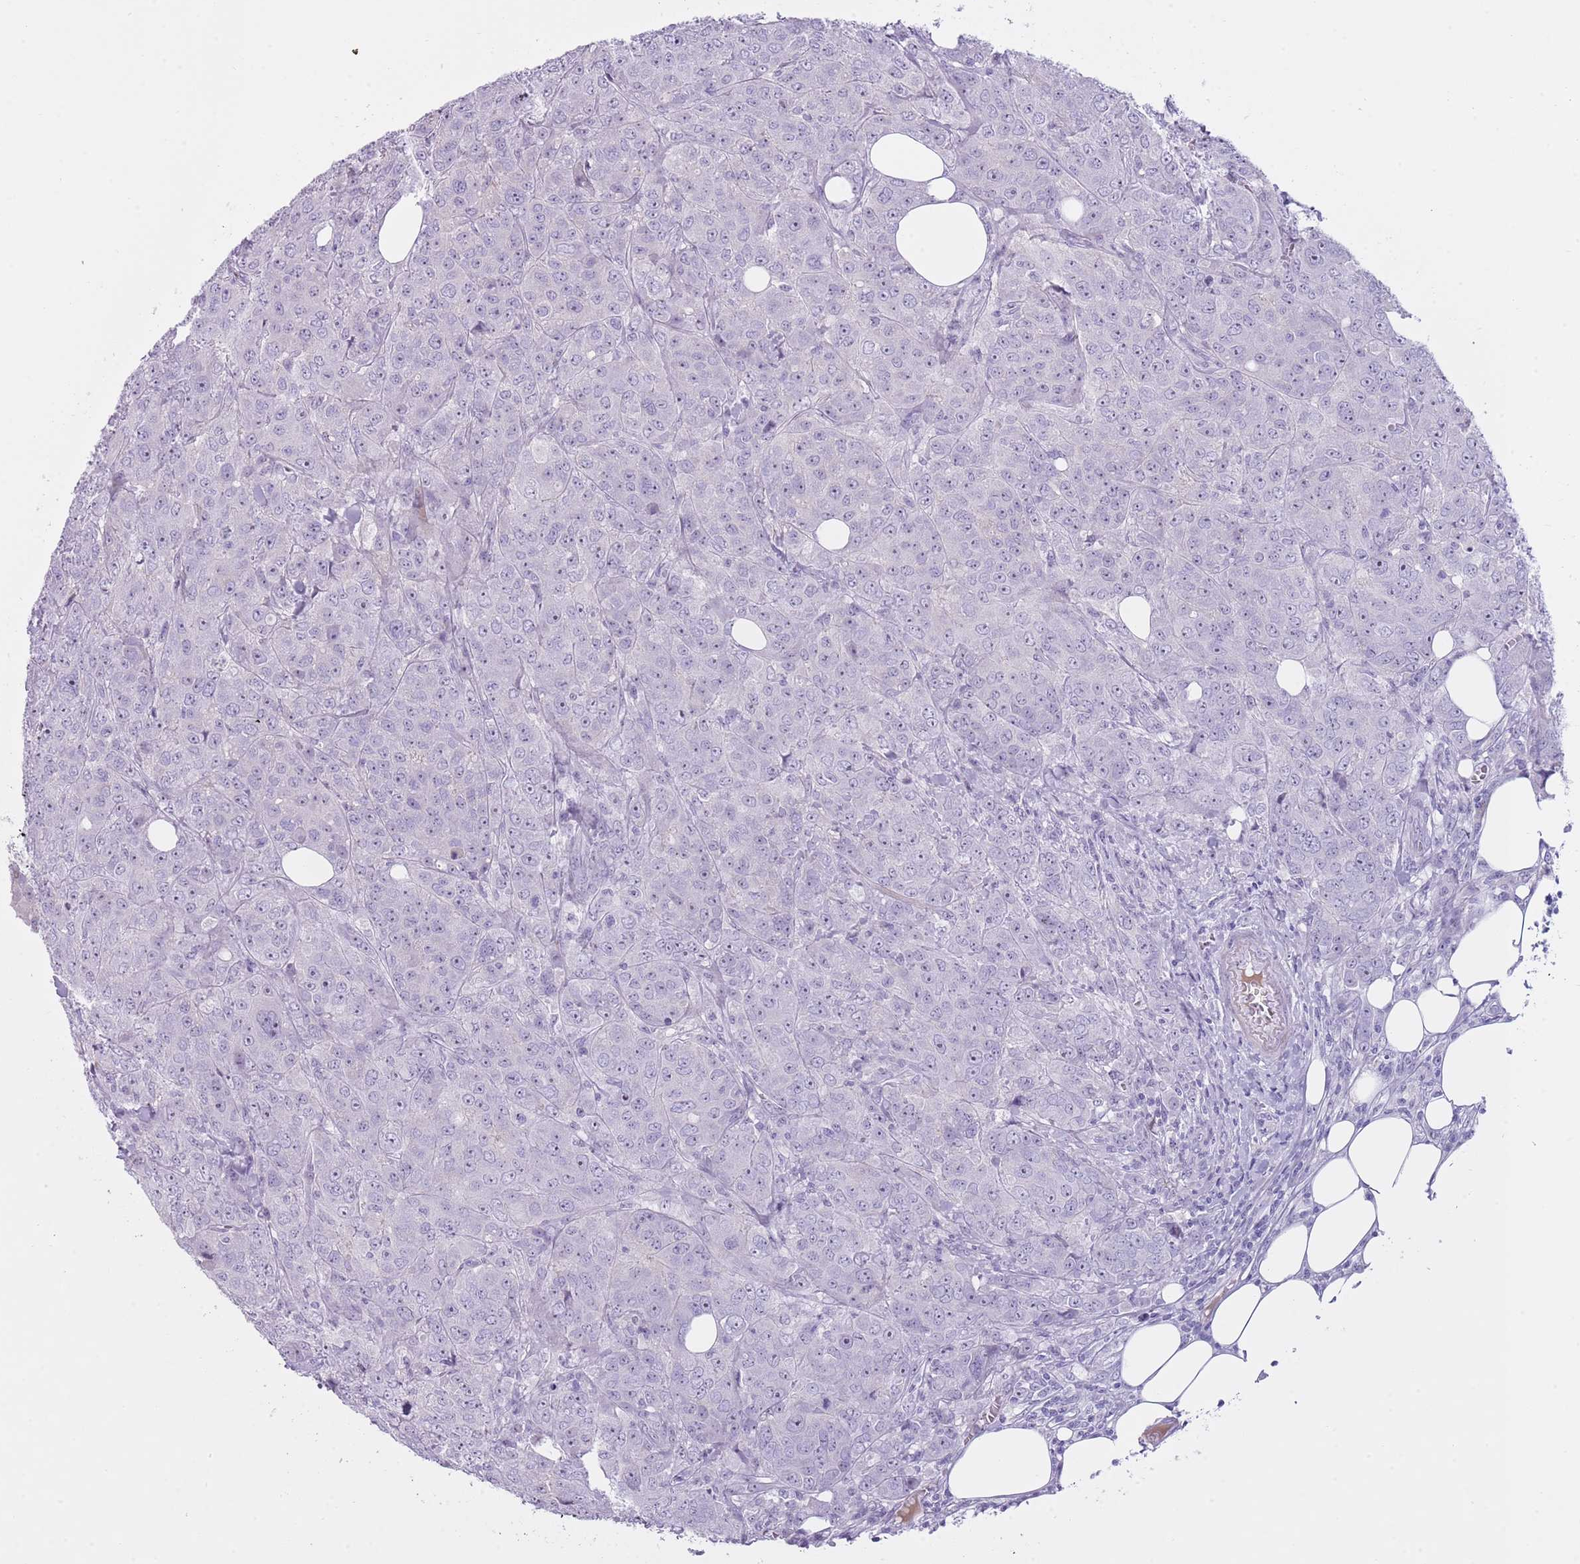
{"staining": {"intensity": "negative", "quantity": "none", "location": "none"}, "tissue": "breast cancer", "cell_type": "Tumor cells", "image_type": "cancer", "snomed": [{"axis": "morphology", "description": "Duct carcinoma"}, {"axis": "topography", "description": "Breast"}], "caption": "Photomicrograph shows no protein positivity in tumor cells of breast cancer (infiltrating ductal carcinoma) tissue.", "gene": "NBPF6", "patient": {"sex": "female", "age": 43}}